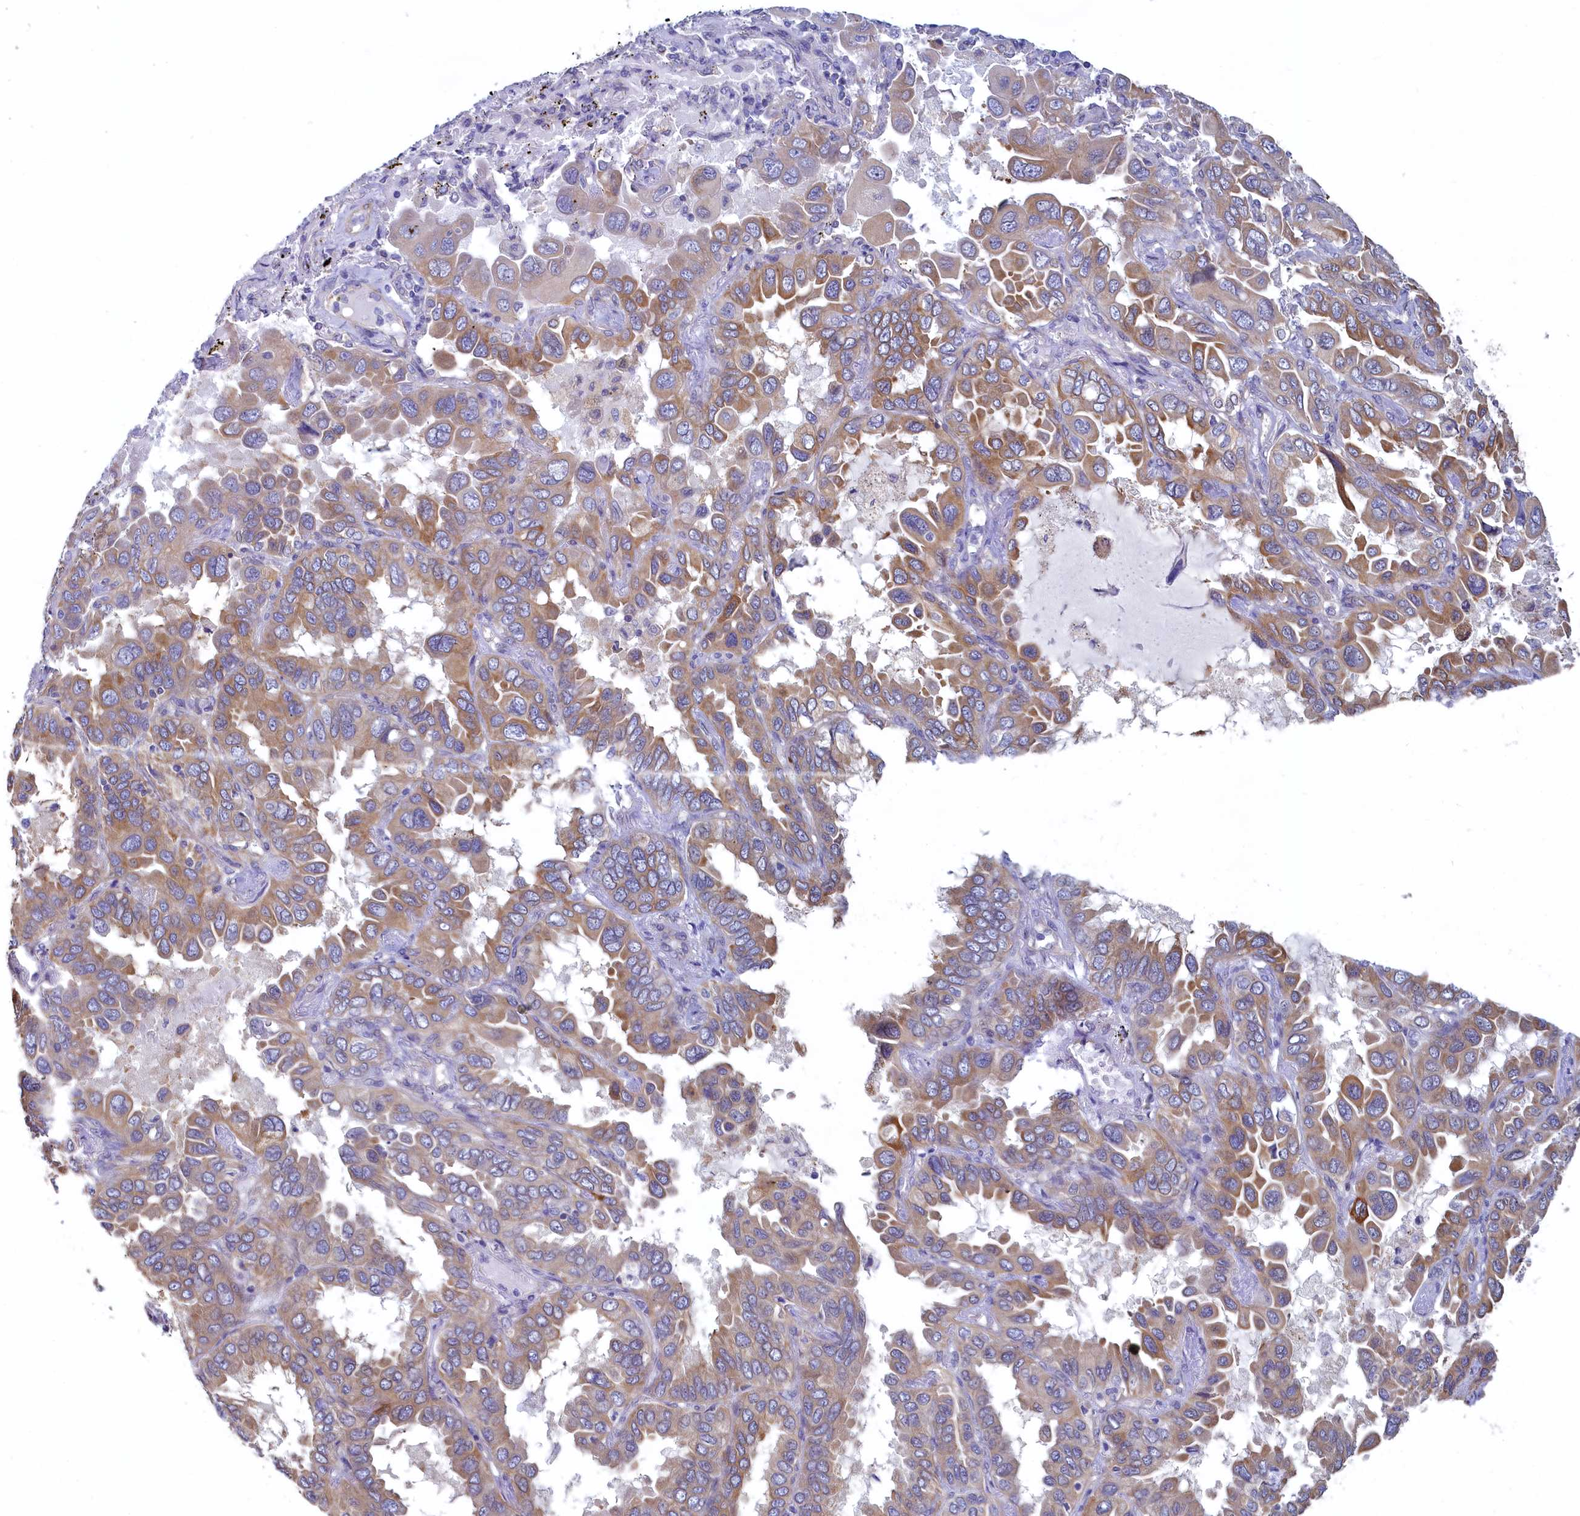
{"staining": {"intensity": "moderate", "quantity": ">75%", "location": "cytoplasmic/membranous"}, "tissue": "lung cancer", "cell_type": "Tumor cells", "image_type": "cancer", "snomed": [{"axis": "morphology", "description": "Adenocarcinoma, NOS"}, {"axis": "topography", "description": "Lung"}], "caption": "Moderate cytoplasmic/membranous staining is seen in about >75% of tumor cells in lung adenocarcinoma. (DAB = brown stain, brightfield microscopy at high magnification).", "gene": "SPATA2L", "patient": {"sex": "male", "age": 64}}